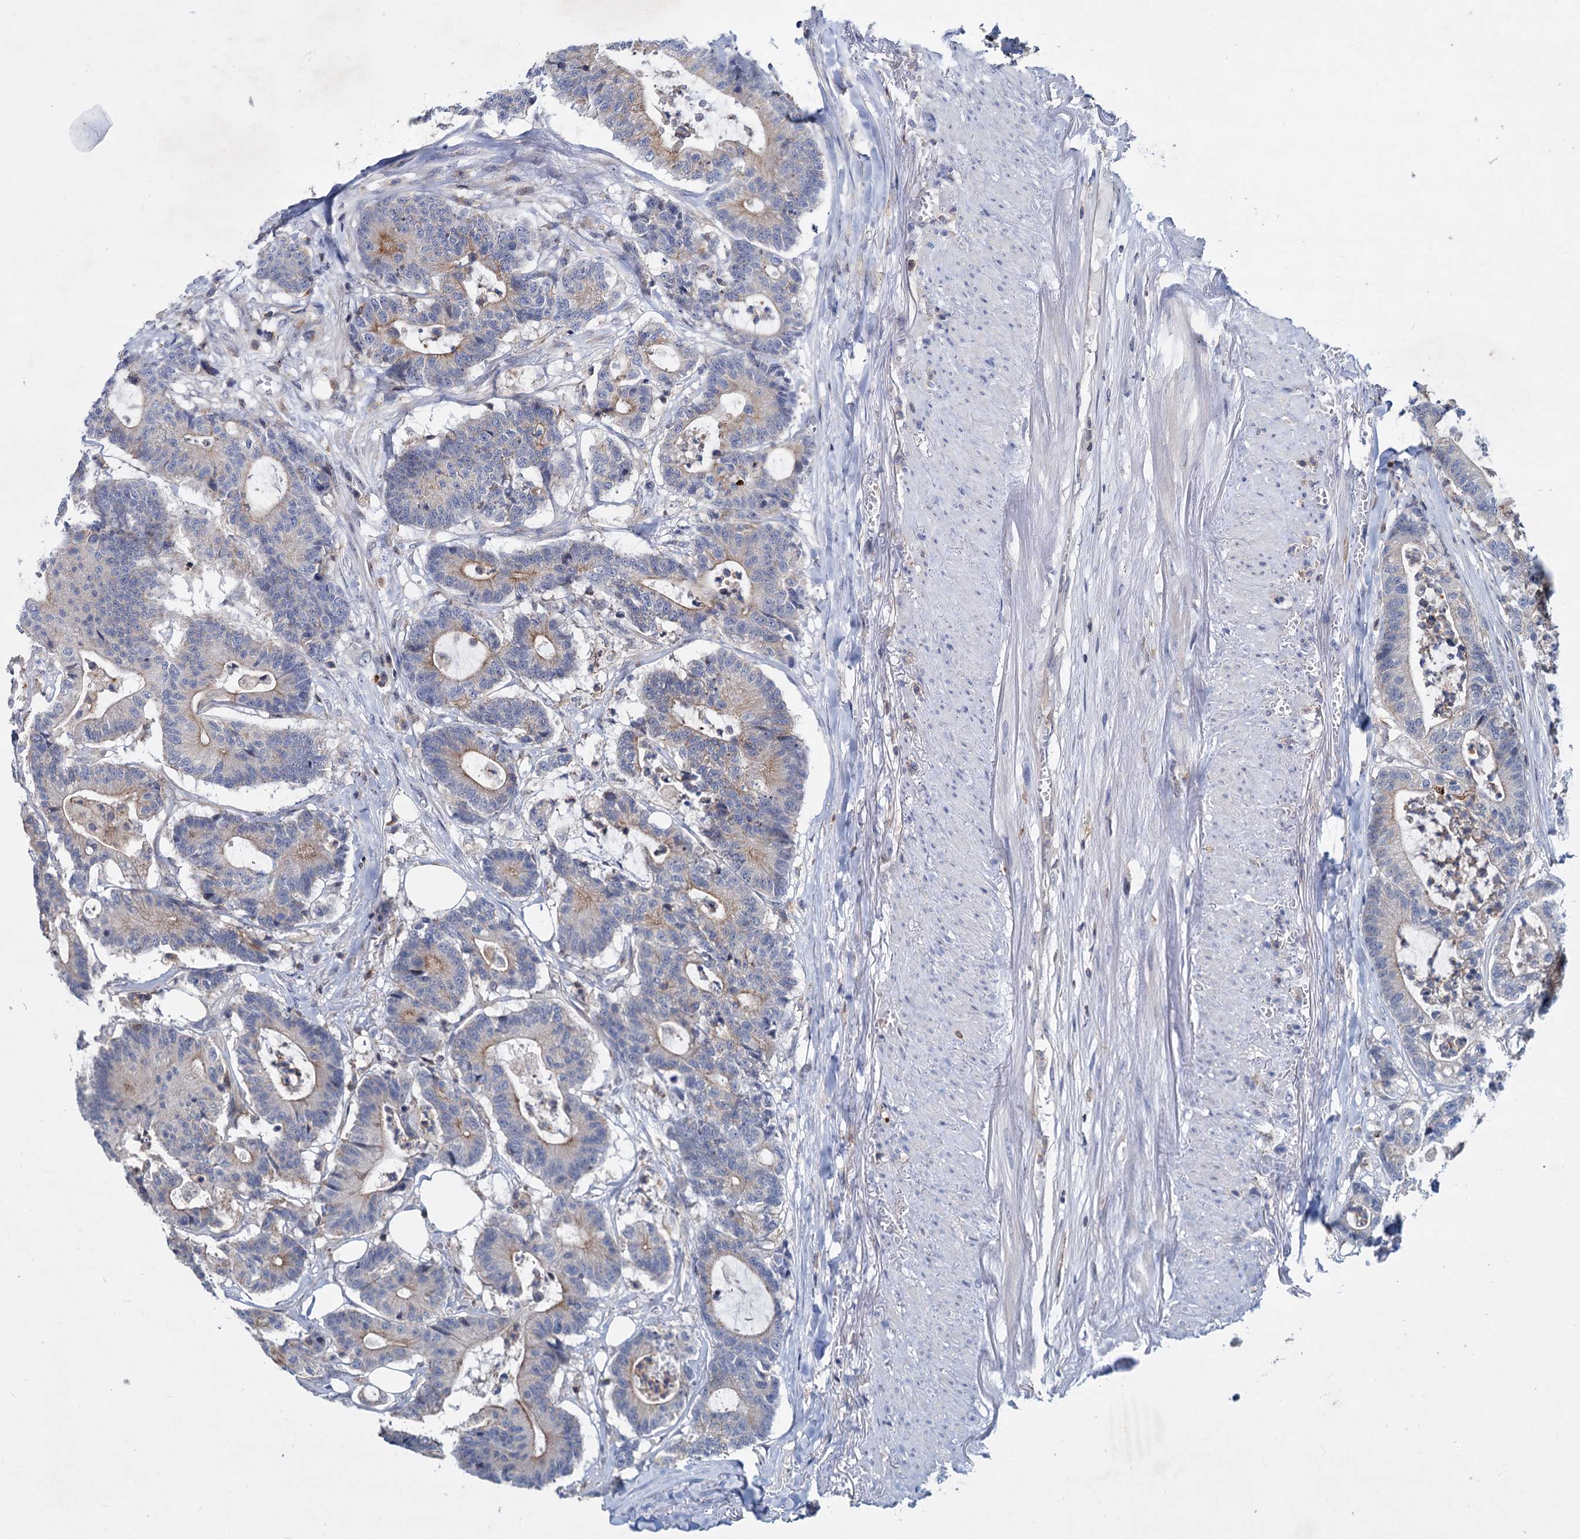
{"staining": {"intensity": "moderate", "quantity": "<25%", "location": "cytoplasmic/membranous"}, "tissue": "colorectal cancer", "cell_type": "Tumor cells", "image_type": "cancer", "snomed": [{"axis": "morphology", "description": "Adenocarcinoma, NOS"}, {"axis": "topography", "description": "Colon"}], "caption": "DAB immunohistochemical staining of colorectal cancer (adenocarcinoma) reveals moderate cytoplasmic/membranous protein positivity in about <25% of tumor cells. (Stains: DAB (3,3'-diaminobenzidine) in brown, nuclei in blue, Microscopy: brightfield microscopy at high magnification).", "gene": "LRCH4", "patient": {"sex": "female", "age": 84}}